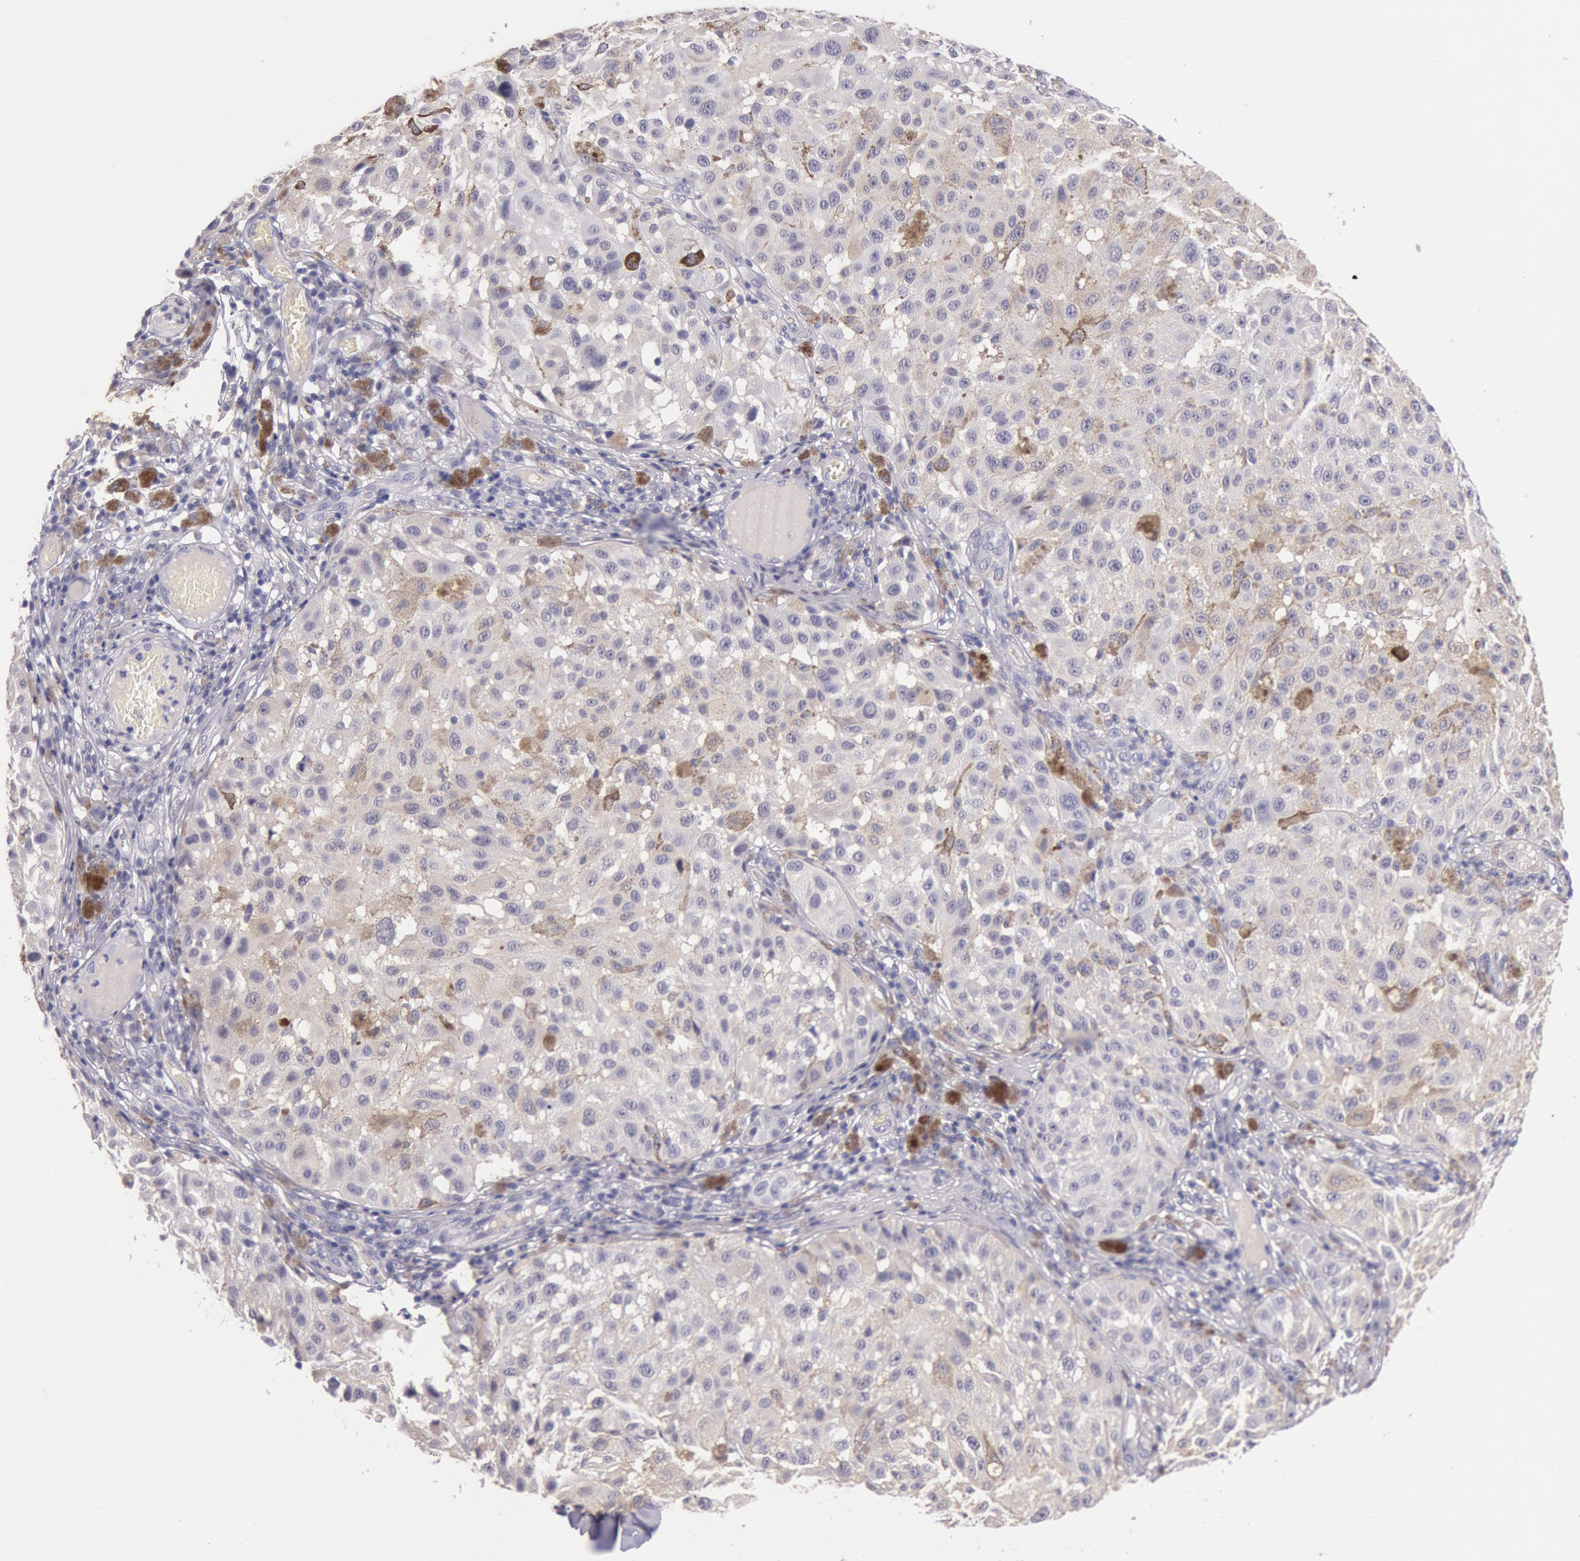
{"staining": {"intensity": "negative", "quantity": "none", "location": "none"}, "tissue": "melanoma", "cell_type": "Tumor cells", "image_type": "cancer", "snomed": [{"axis": "morphology", "description": "Malignant melanoma, NOS"}, {"axis": "topography", "description": "Skin"}], "caption": "A micrograph of human malignant melanoma is negative for staining in tumor cells.", "gene": "EGFR", "patient": {"sex": "female", "age": 64}}